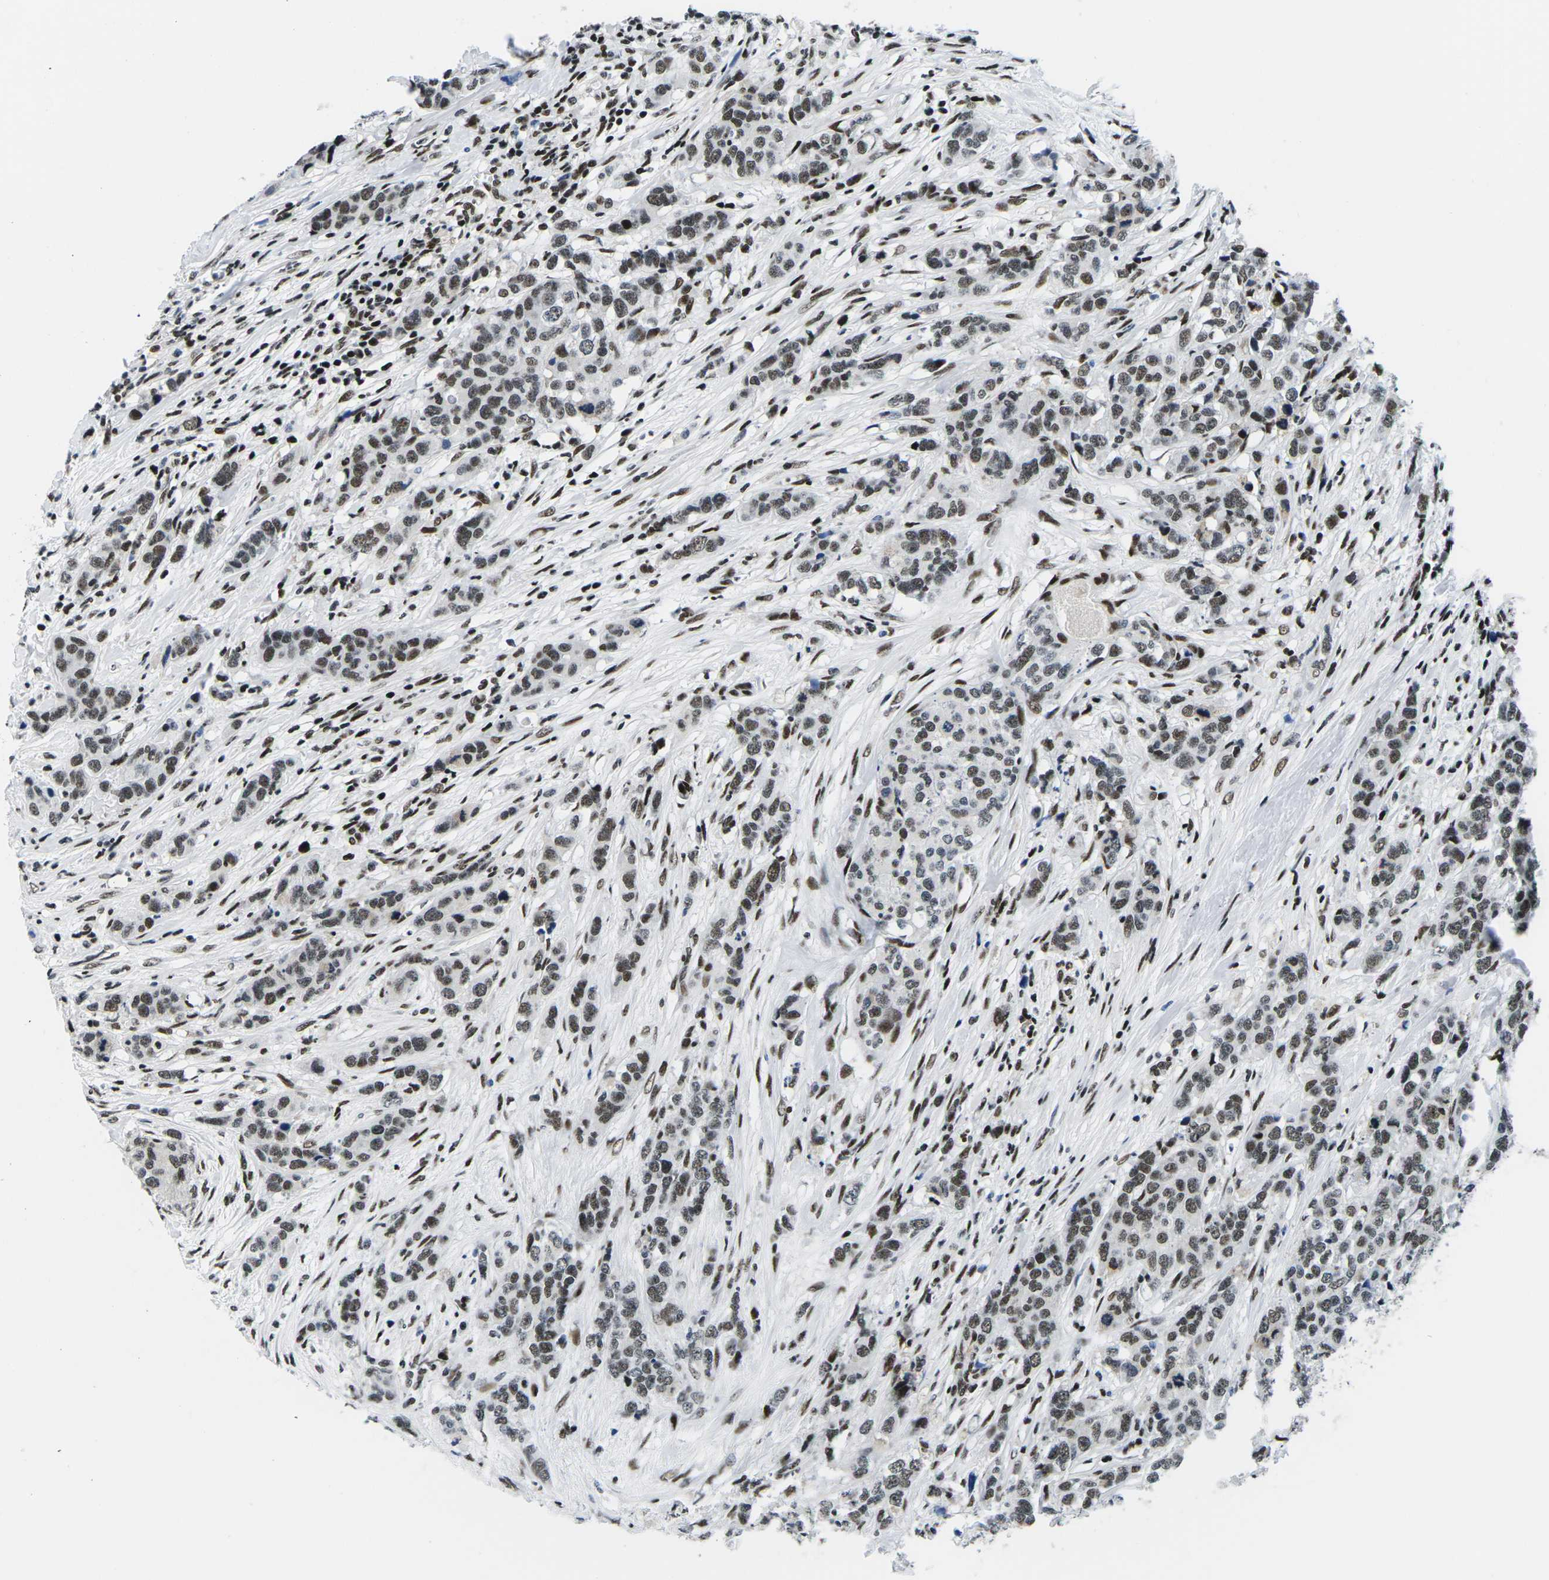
{"staining": {"intensity": "moderate", "quantity": ">75%", "location": "nuclear"}, "tissue": "breast cancer", "cell_type": "Tumor cells", "image_type": "cancer", "snomed": [{"axis": "morphology", "description": "Lobular carcinoma"}, {"axis": "topography", "description": "Breast"}], "caption": "Approximately >75% of tumor cells in human breast lobular carcinoma demonstrate moderate nuclear protein staining as visualized by brown immunohistochemical staining.", "gene": "ATF1", "patient": {"sex": "female", "age": 59}}